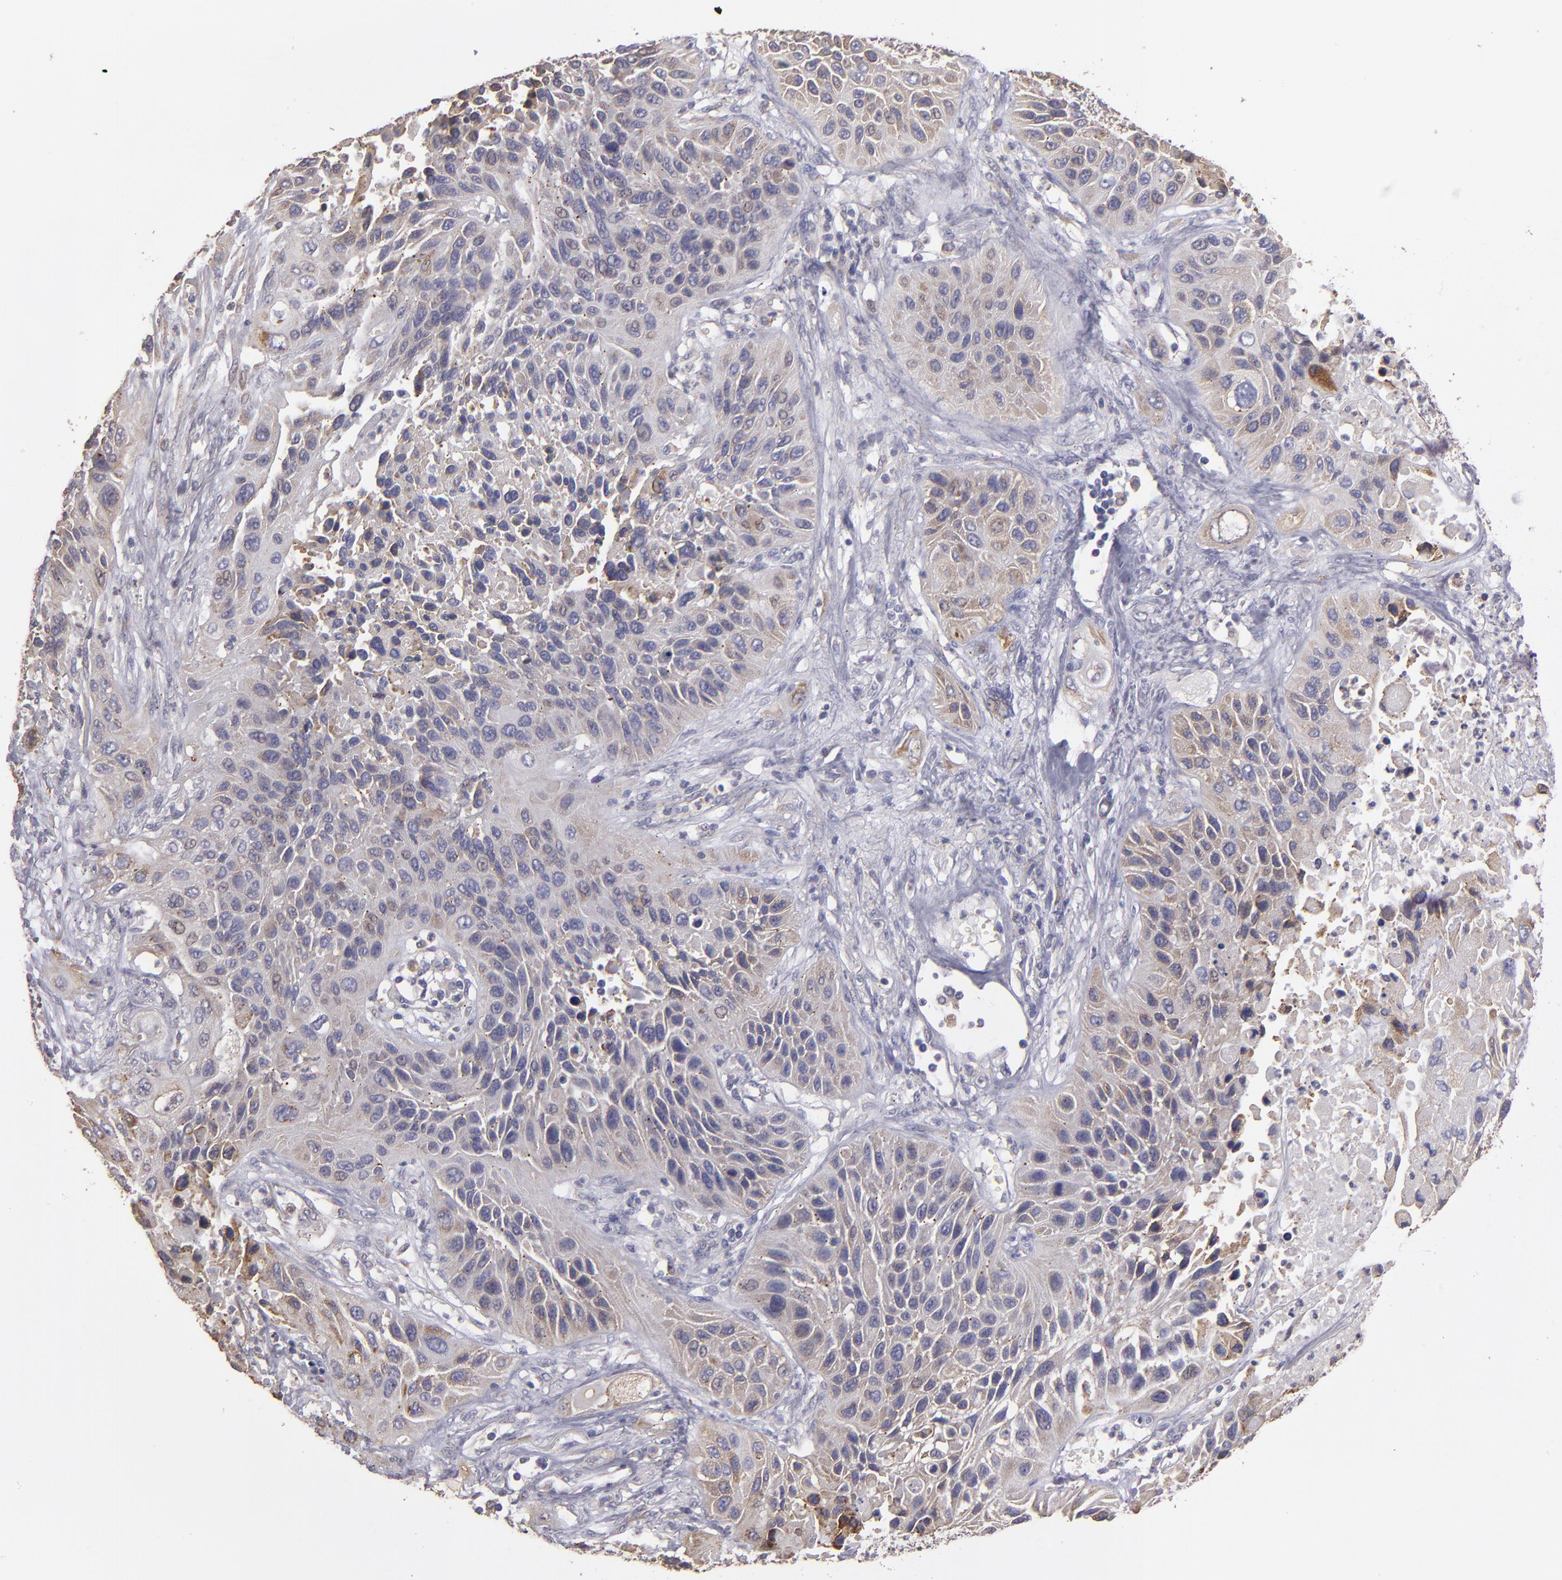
{"staining": {"intensity": "weak", "quantity": ">75%", "location": "cytoplasmic/membranous"}, "tissue": "lung cancer", "cell_type": "Tumor cells", "image_type": "cancer", "snomed": [{"axis": "morphology", "description": "Squamous cell carcinoma, NOS"}, {"axis": "topography", "description": "Lung"}], "caption": "Protein expression analysis of lung cancer (squamous cell carcinoma) demonstrates weak cytoplasmic/membranous positivity in approximately >75% of tumor cells.", "gene": "CALR", "patient": {"sex": "female", "age": 76}}